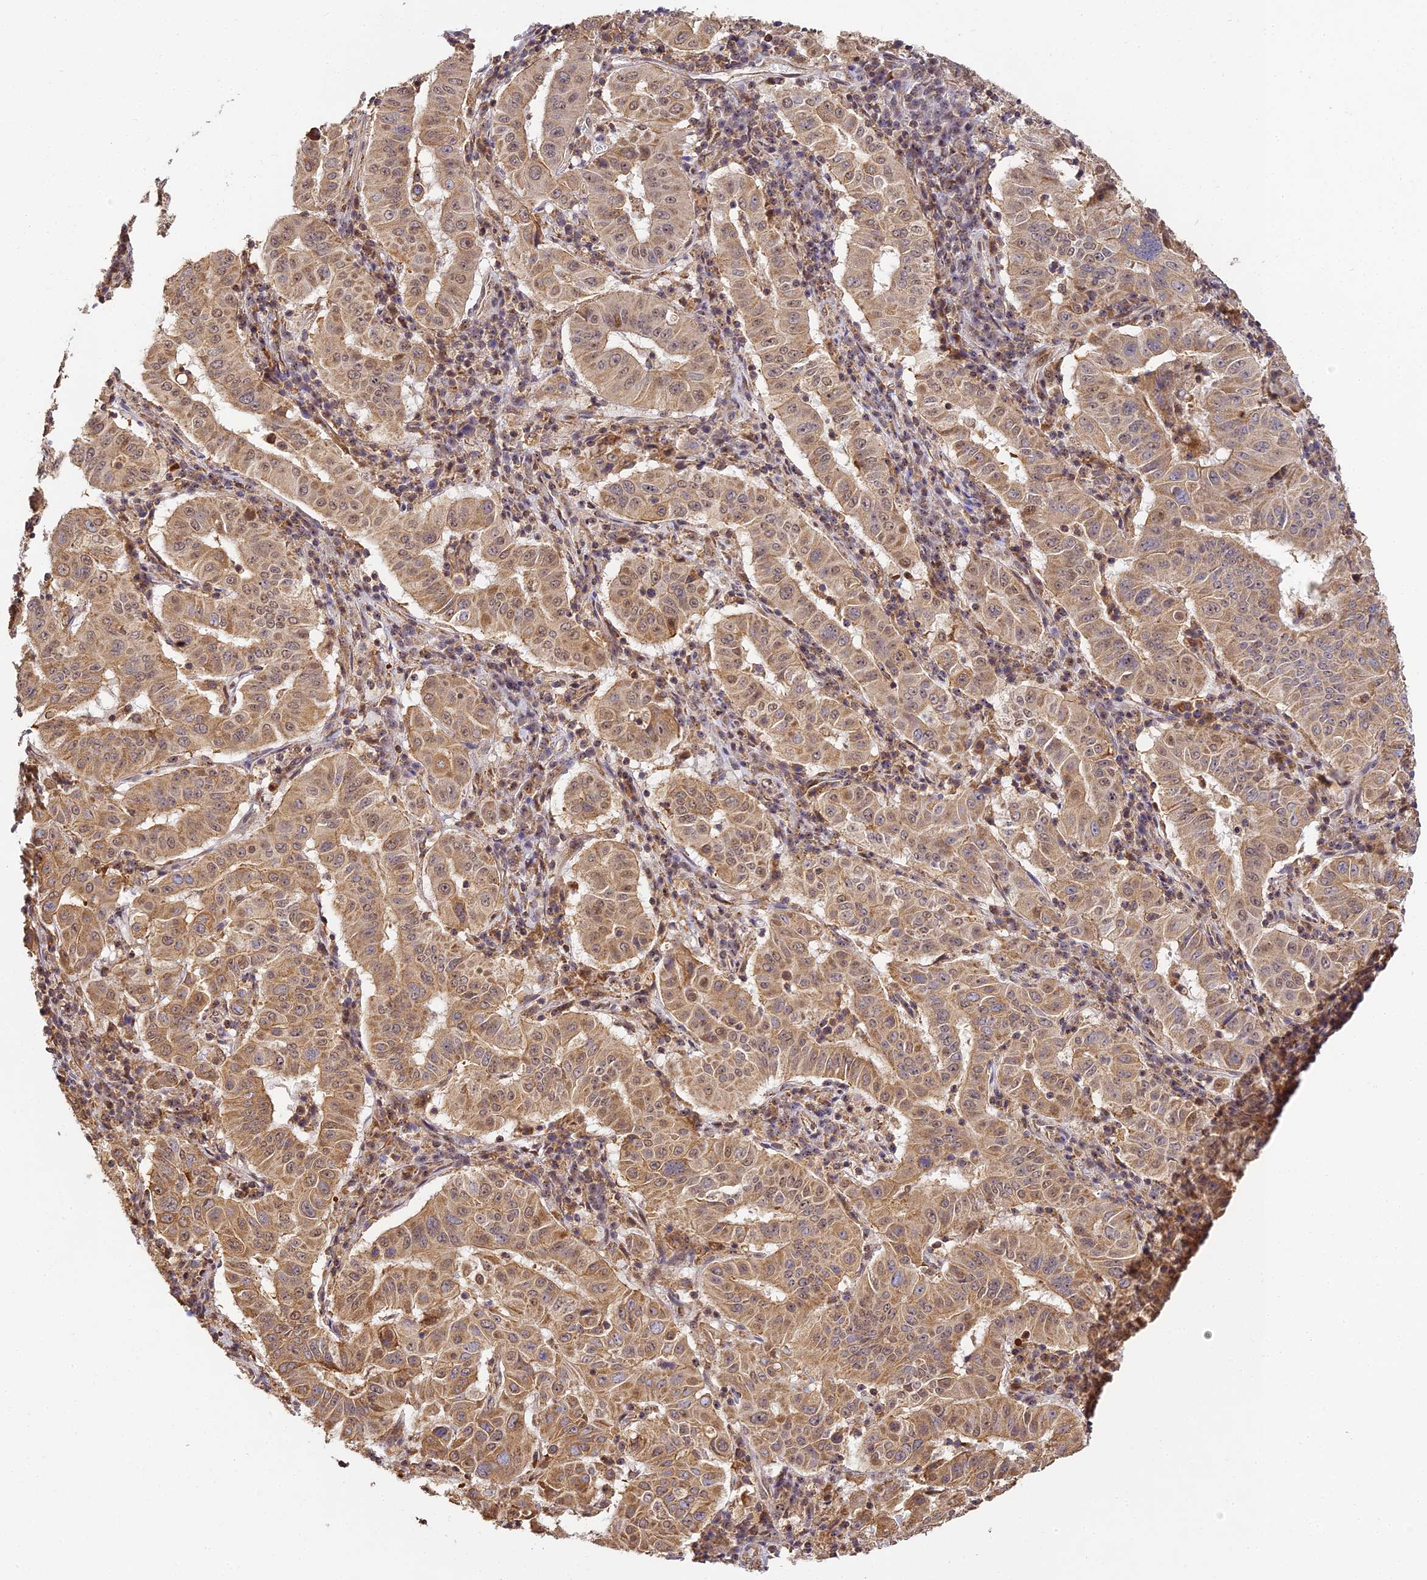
{"staining": {"intensity": "moderate", "quantity": ">75%", "location": "cytoplasmic/membranous"}, "tissue": "pancreatic cancer", "cell_type": "Tumor cells", "image_type": "cancer", "snomed": [{"axis": "morphology", "description": "Adenocarcinoma, NOS"}, {"axis": "topography", "description": "Pancreas"}], "caption": "Immunohistochemistry of human pancreatic cancer exhibits medium levels of moderate cytoplasmic/membranous expression in about >75% of tumor cells. (Brightfield microscopy of DAB IHC at high magnification).", "gene": "ZNF443", "patient": {"sex": "male", "age": 63}}